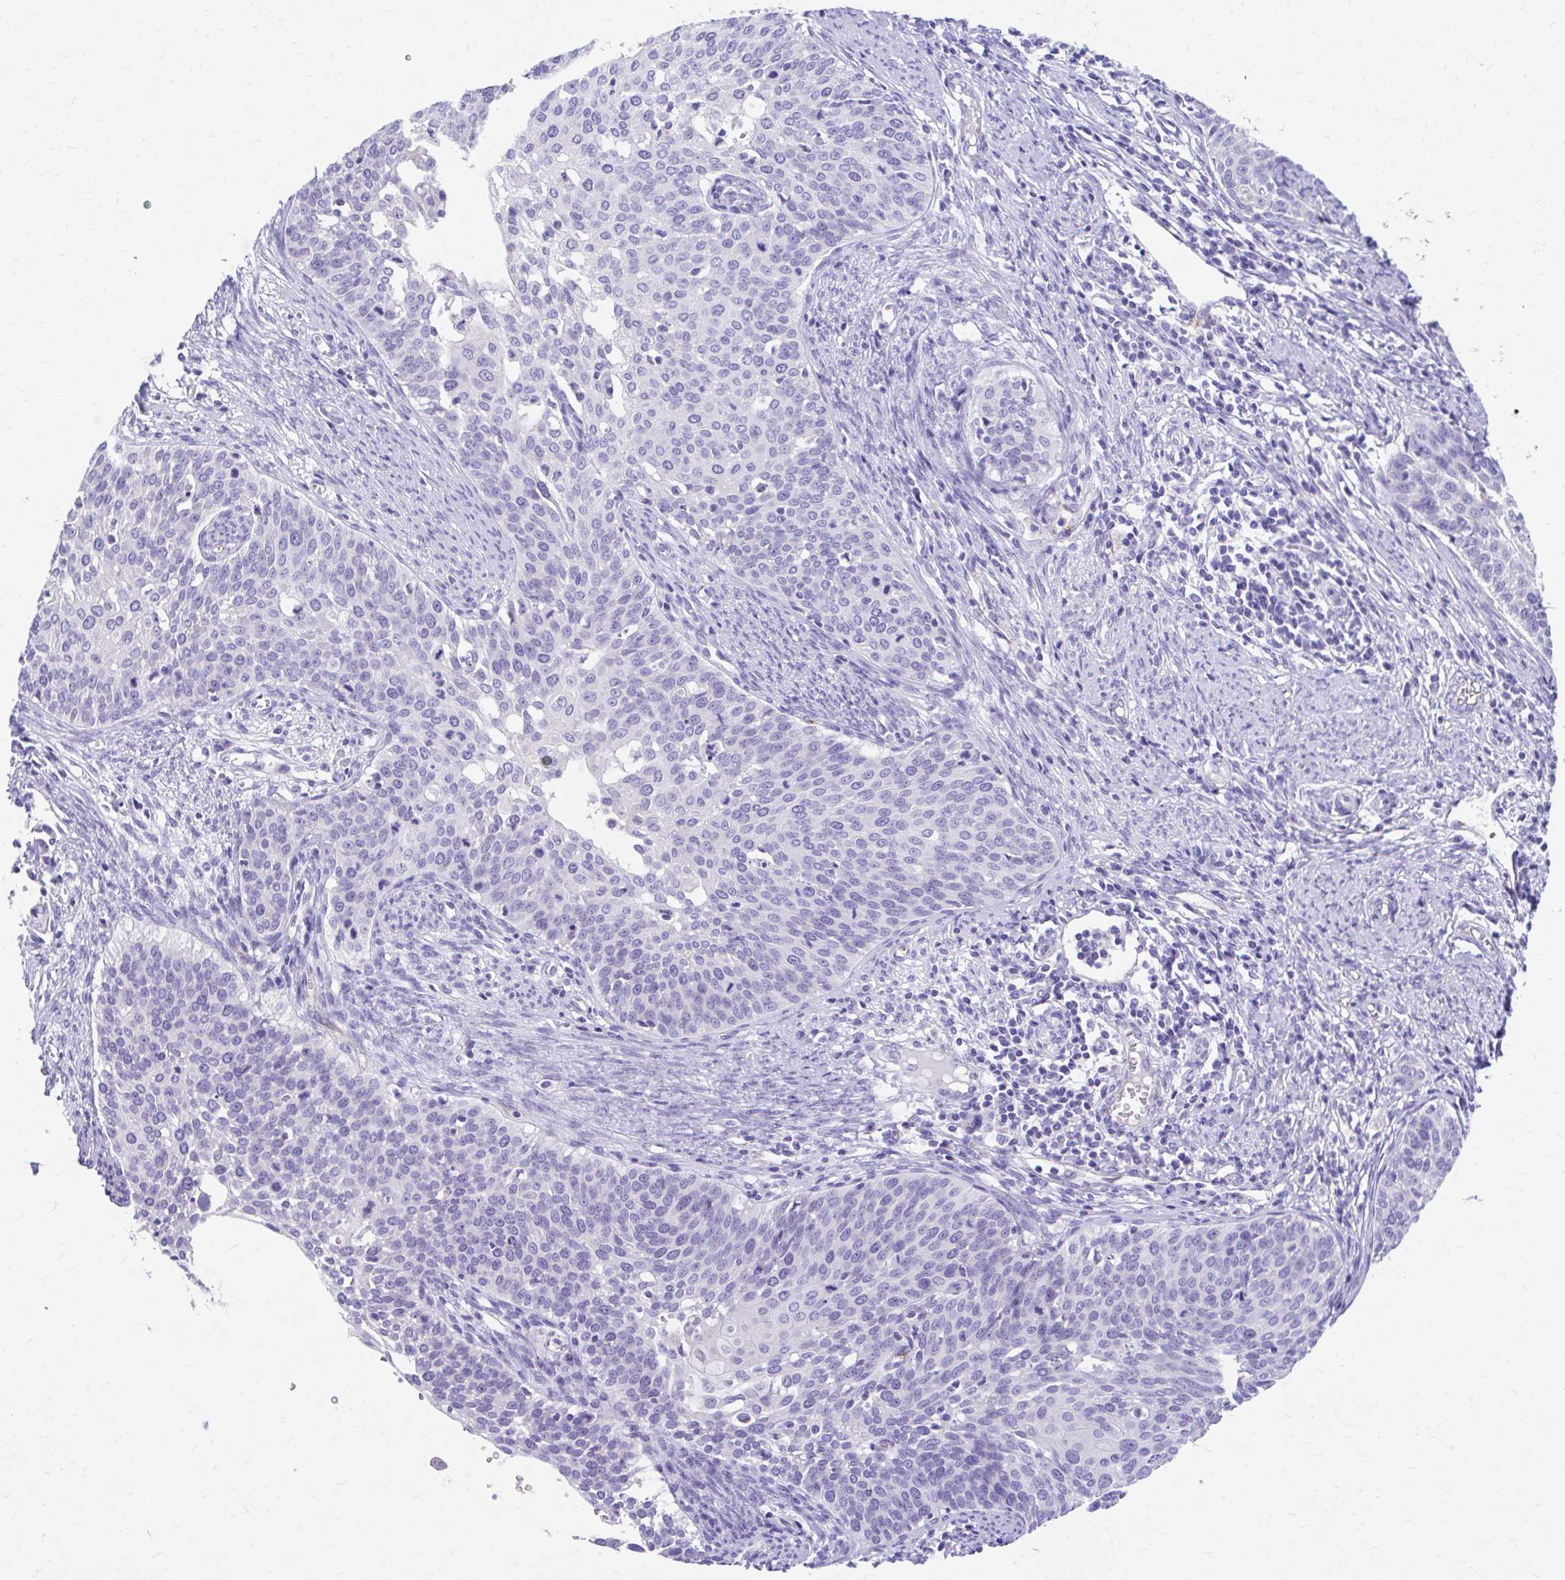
{"staining": {"intensity": "negative", "quantity": "none", "location": "none"}, "tissue": "cervical cancer", "cell_type": "Tumor cells", "image_type": "cancer", "snomed": [{"axis": "morphology", "description": "Squamous cell carcinoma, NOS"}, {"axis": "topography", "description": "Cervix"}], "caption": "A high-resolution image shows immunohistochemistry staining of cervical squamous cell carcinoma, which reveals no significant positivity in tumor cells.", "gene": "KRIT1", "patient": {"sex": "female", "age": 44}}